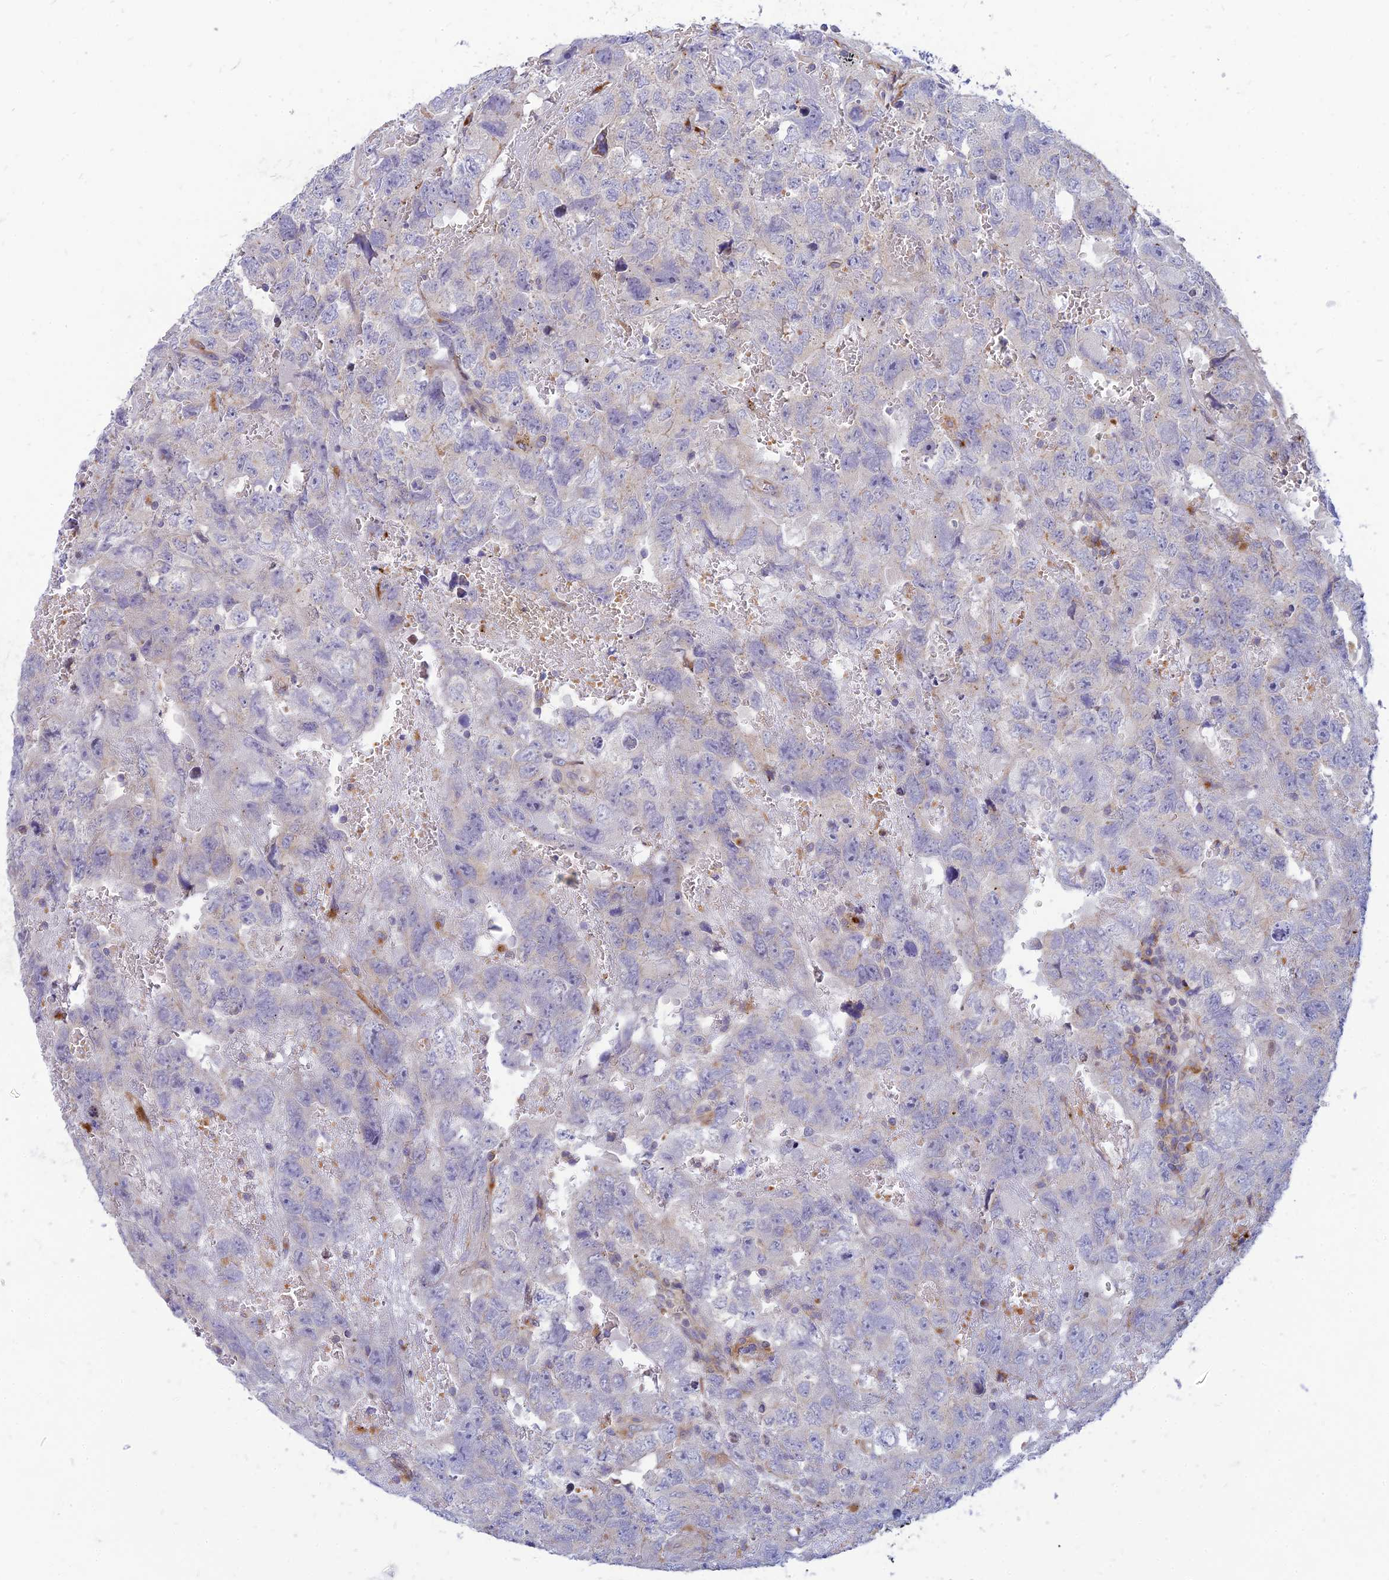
{"staining": {"intensity": "negative", "quantity": "none", "location": "none"}, "tissue": "testis cancer", "cell_type": "Tumor cells", "image_type": "cancer", "snomed": [{"axis": "morphology", "description": "Carcinoma, Embryonal, NOS"}, {"axis": "topography", "description": "Testis"}], "caption": "An image of human testis embryonal carcinoma is negative for staining in tumor cells.", "gene": "PHKA2", "patient": {"sex": "male", "age": 45}}